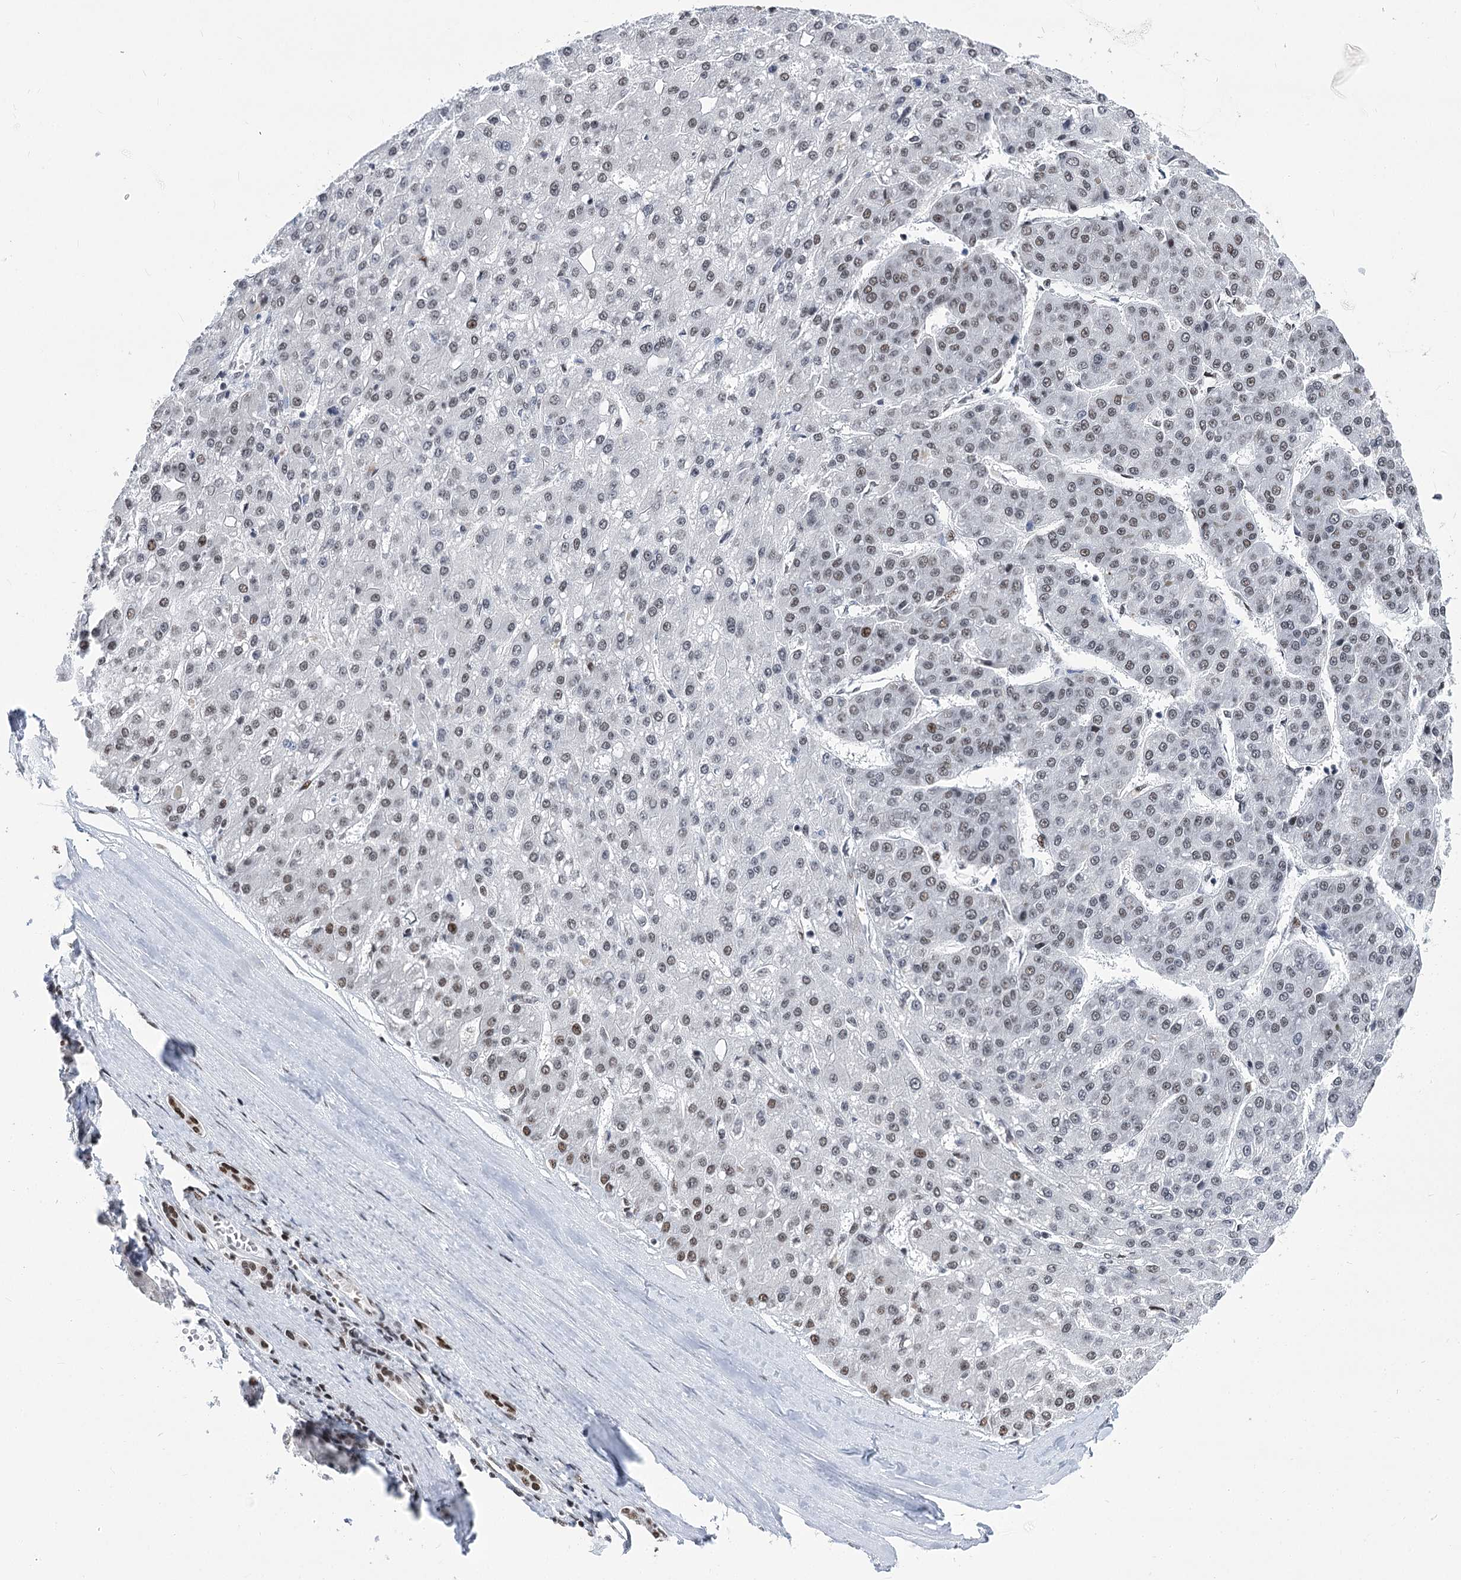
{"staining": {"intensity": "moderate", "quantity": "<25%", "location": "nuclear"}, "tissue": "liver cancer", "cell_type": "Tumor cells", "image_type": "cancer", "snomed": [{"axis": "morphology", "description": "Carcinoma, Hepatocellular, NOS"}, {"axis": "topography", "description": "Liver"}], "caption": "Immunohistochemistry (IHC) staining of liver cancer, which exhibits low levels of moderate nuclear positivity in about <25% of tumor cells indicating moderate nuclear protein expression. The staining was performed using DAB (3,3'-diaminobenzidine) (brown) for protein detection and nuclei were counterstained in hematoxylin (blue).", "gene": "POU4F3", "patient": {"sex": "male", "age": 67}}